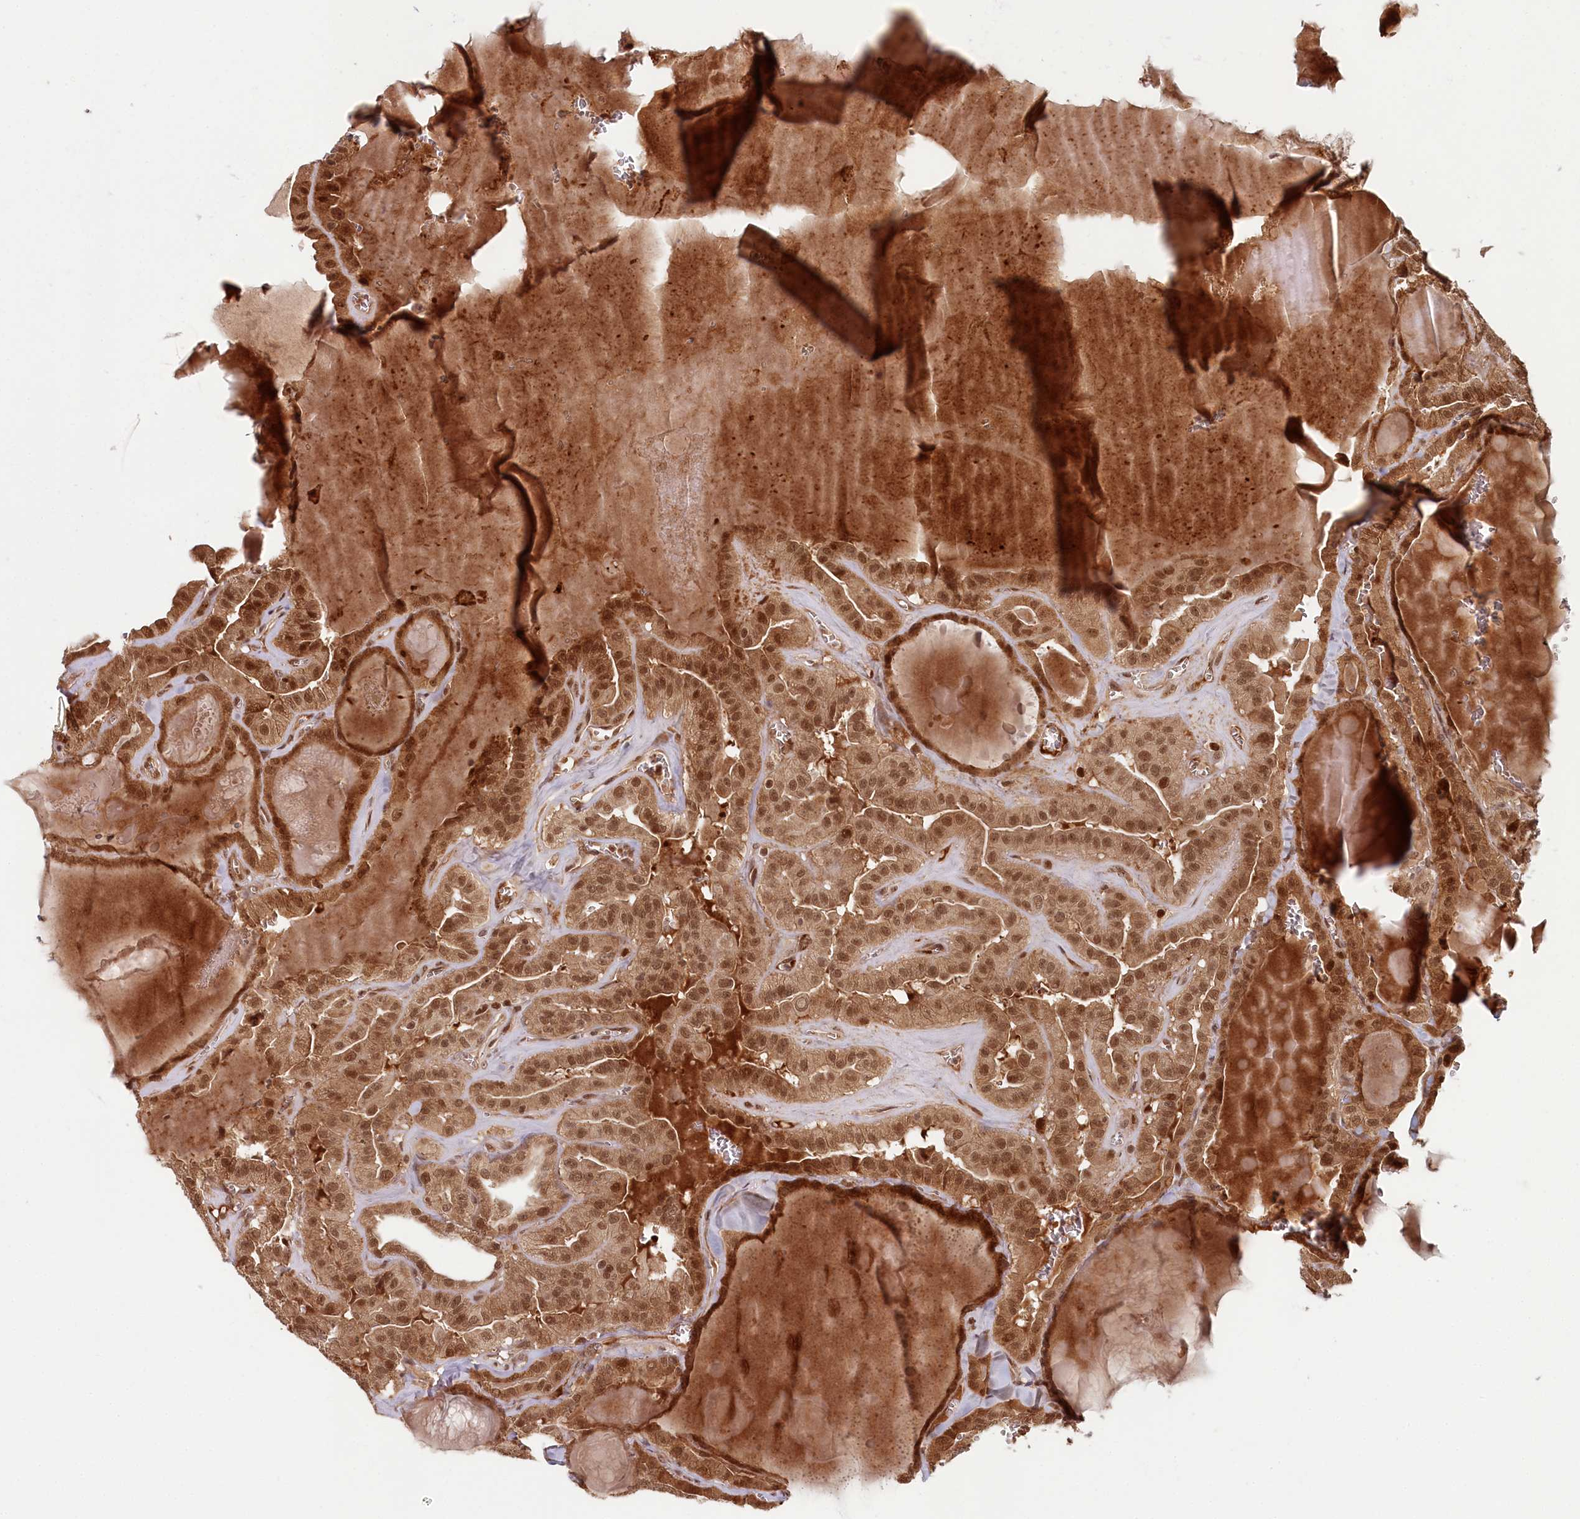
{"staining": {"intensity": "moderate", "quantity": ">75%", "location": "cytoplasmic/membranous,nuclear"}, "tissue": "thyroid cancer", "cell_type": "Tumor cells", "image_type": "cancer", "snomed": [{"axis": "morphology", "description": "Papillary adenocarcinoma, NOS"}, {"axis": "topography", "description": "Thyroid gland"}], "caption": "Human thyroid papillary adenocarcinoma stained for a protein (brown) displays moderate cytoplasmic/membranous and nuclear positive positivity in approximately >75% of tumor cells.", "gene": "WAPL", "patient": {"sex": "male", "age": 52}}